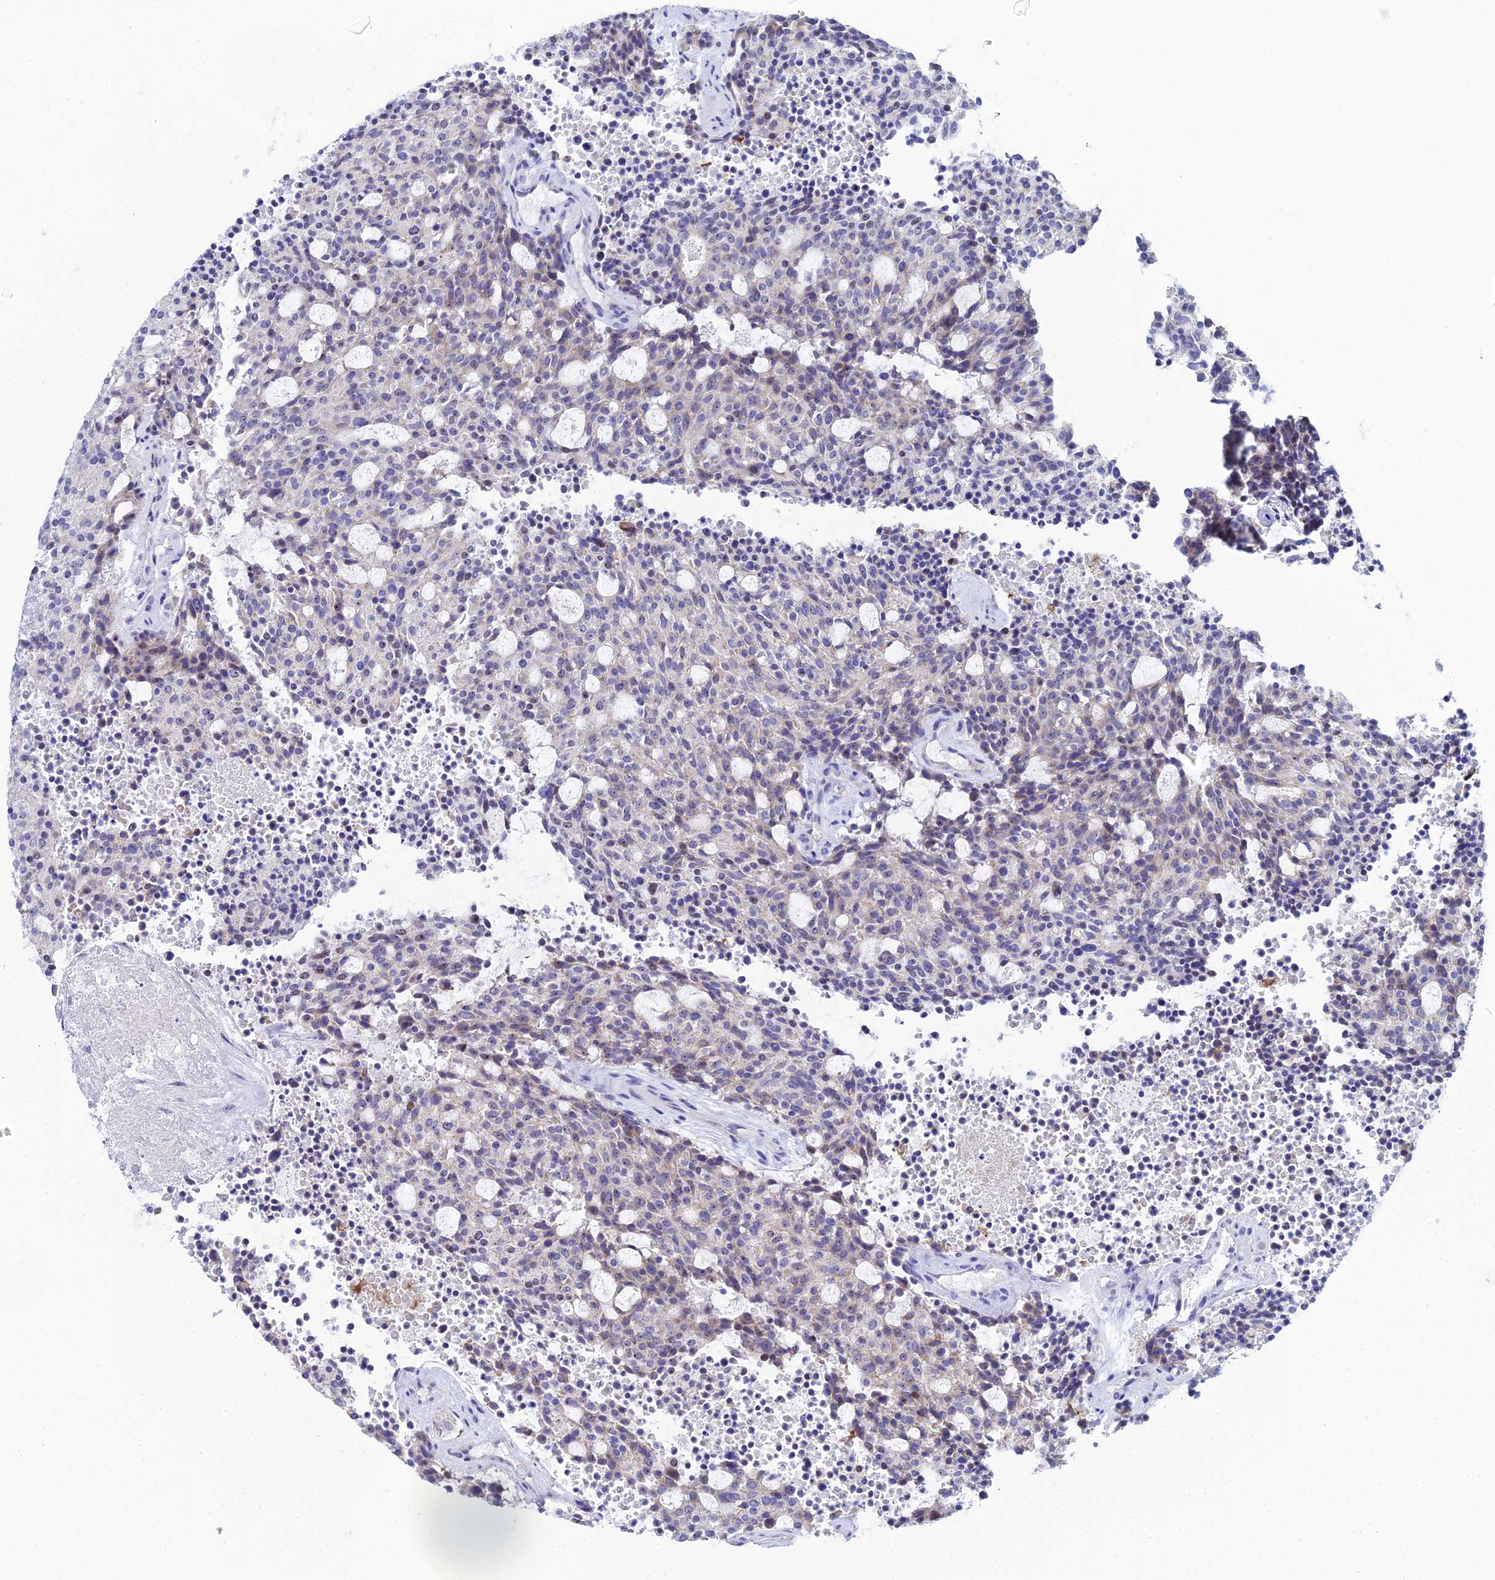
{"staining": {"intensity": "weak", "quantity": "<25%", "location": "cytoplasmic/membranous"}, "tissue": "carcinoid", "cell_type": "Tumor cells", "image_type": "cancer", "snomed": [{"axis": "morphology", "description": "Carcinoid, malignant, NOS"}, {"axis": "topography", "description": "Pancreas"}], "caption": "DAB (3,3'-diaminobenzidine) immunohistochemical staining of human malignant carcinoid exhibits no significant positivity in tumor cells. Brightfield microscopy of immunohistochemistry stained with DAB (3,3'-diaminobenzidine) (brown) and hematoxylin (blue), captured at high magnification.", "gene": "PLPP4", "patient": {"sex": "female", "age": 54}}